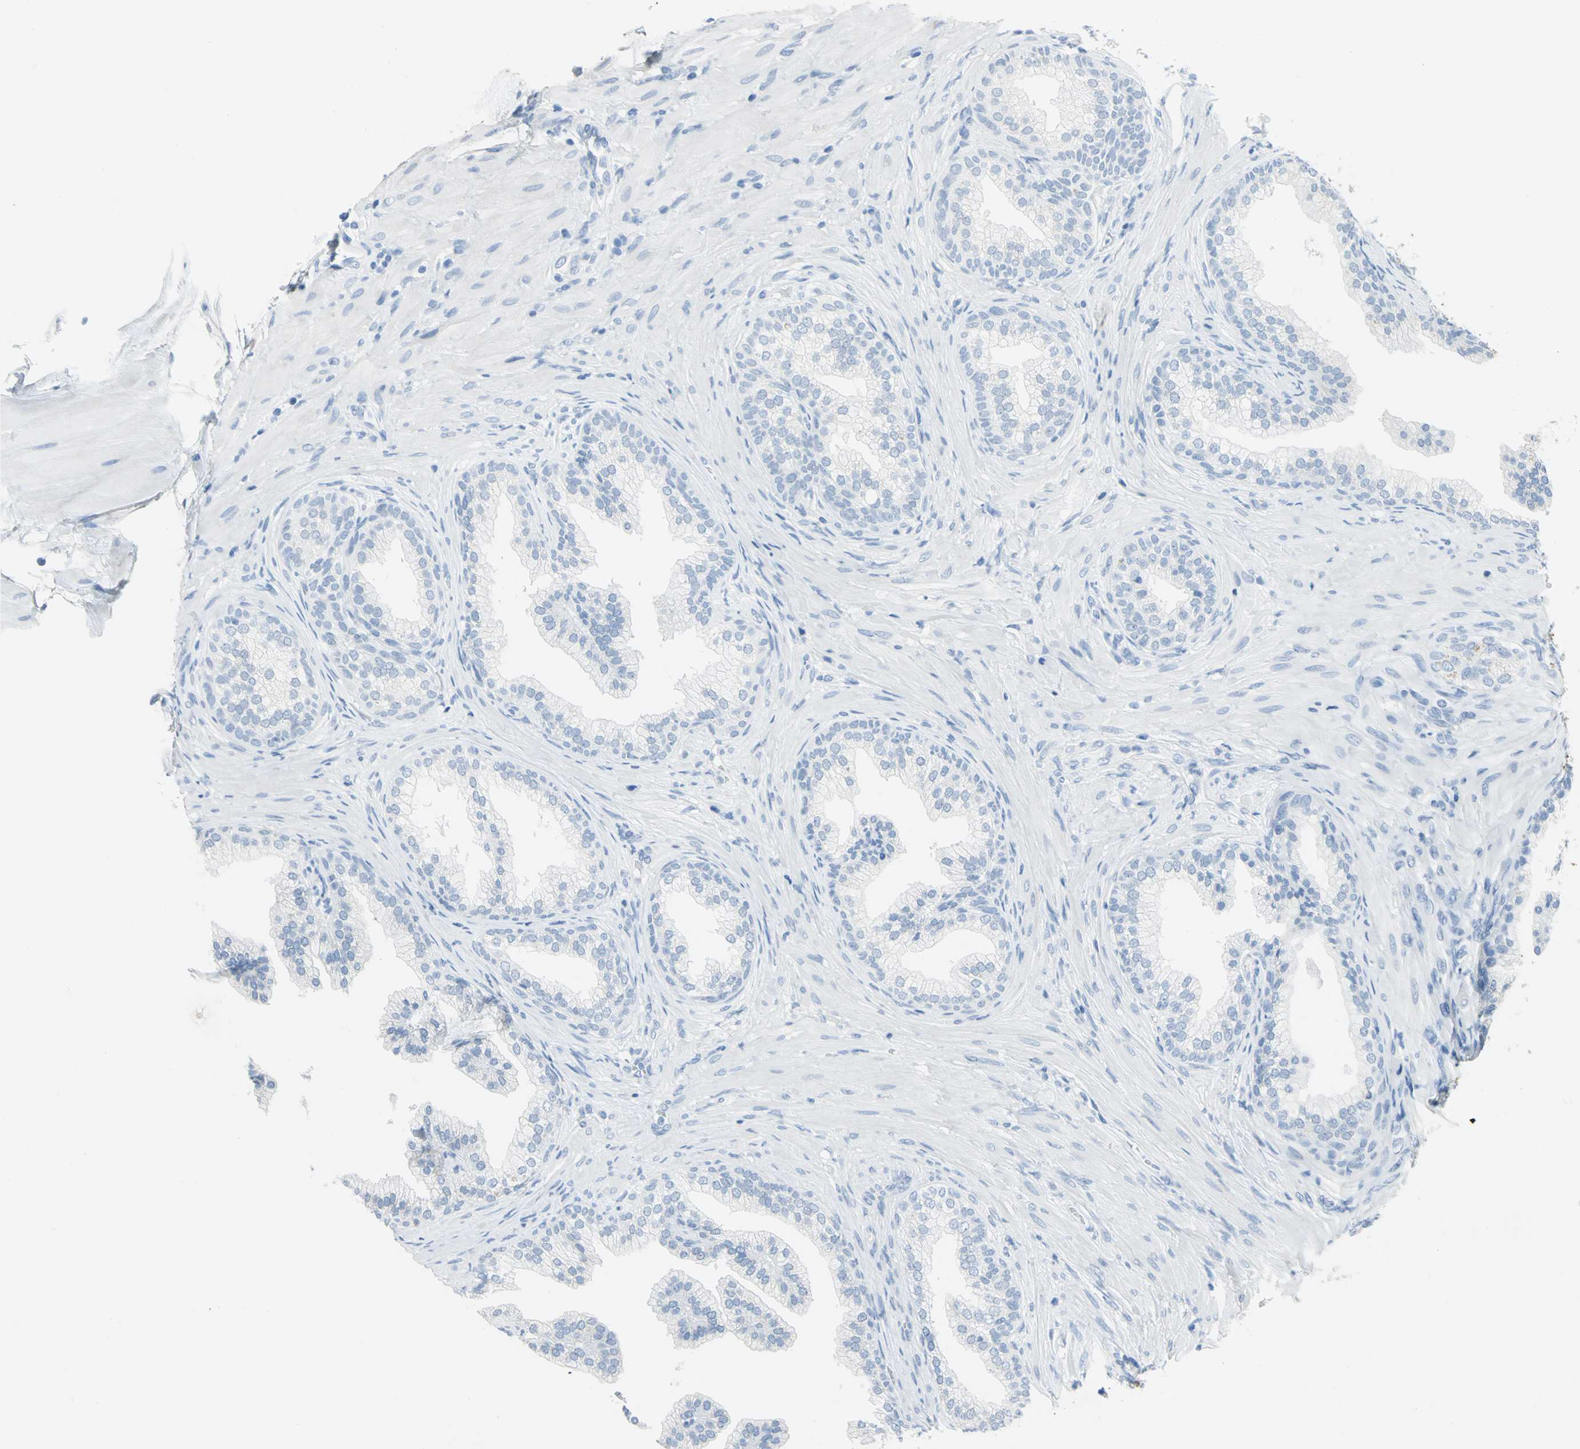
{"staining": {"intensity": "negative", "quantity": "none", "location": "none"}, "tissue": "prostate", "cell_type": "Glandular cells", "image_type": "normal", "snomed": [{"axis": "morphology", "description": "Normal tissue, NOS"}, {"axis": "topography", "description": "Prostate"}], "caption": "High magnification brightfield microscopy of unremarkable prostate stained with DAB (brown) and counterstained with hematoxylin (blue): glandular cells show no significant positivity.", "gene": "PKLR", "patient": {"sex": "male", "age": 76}}